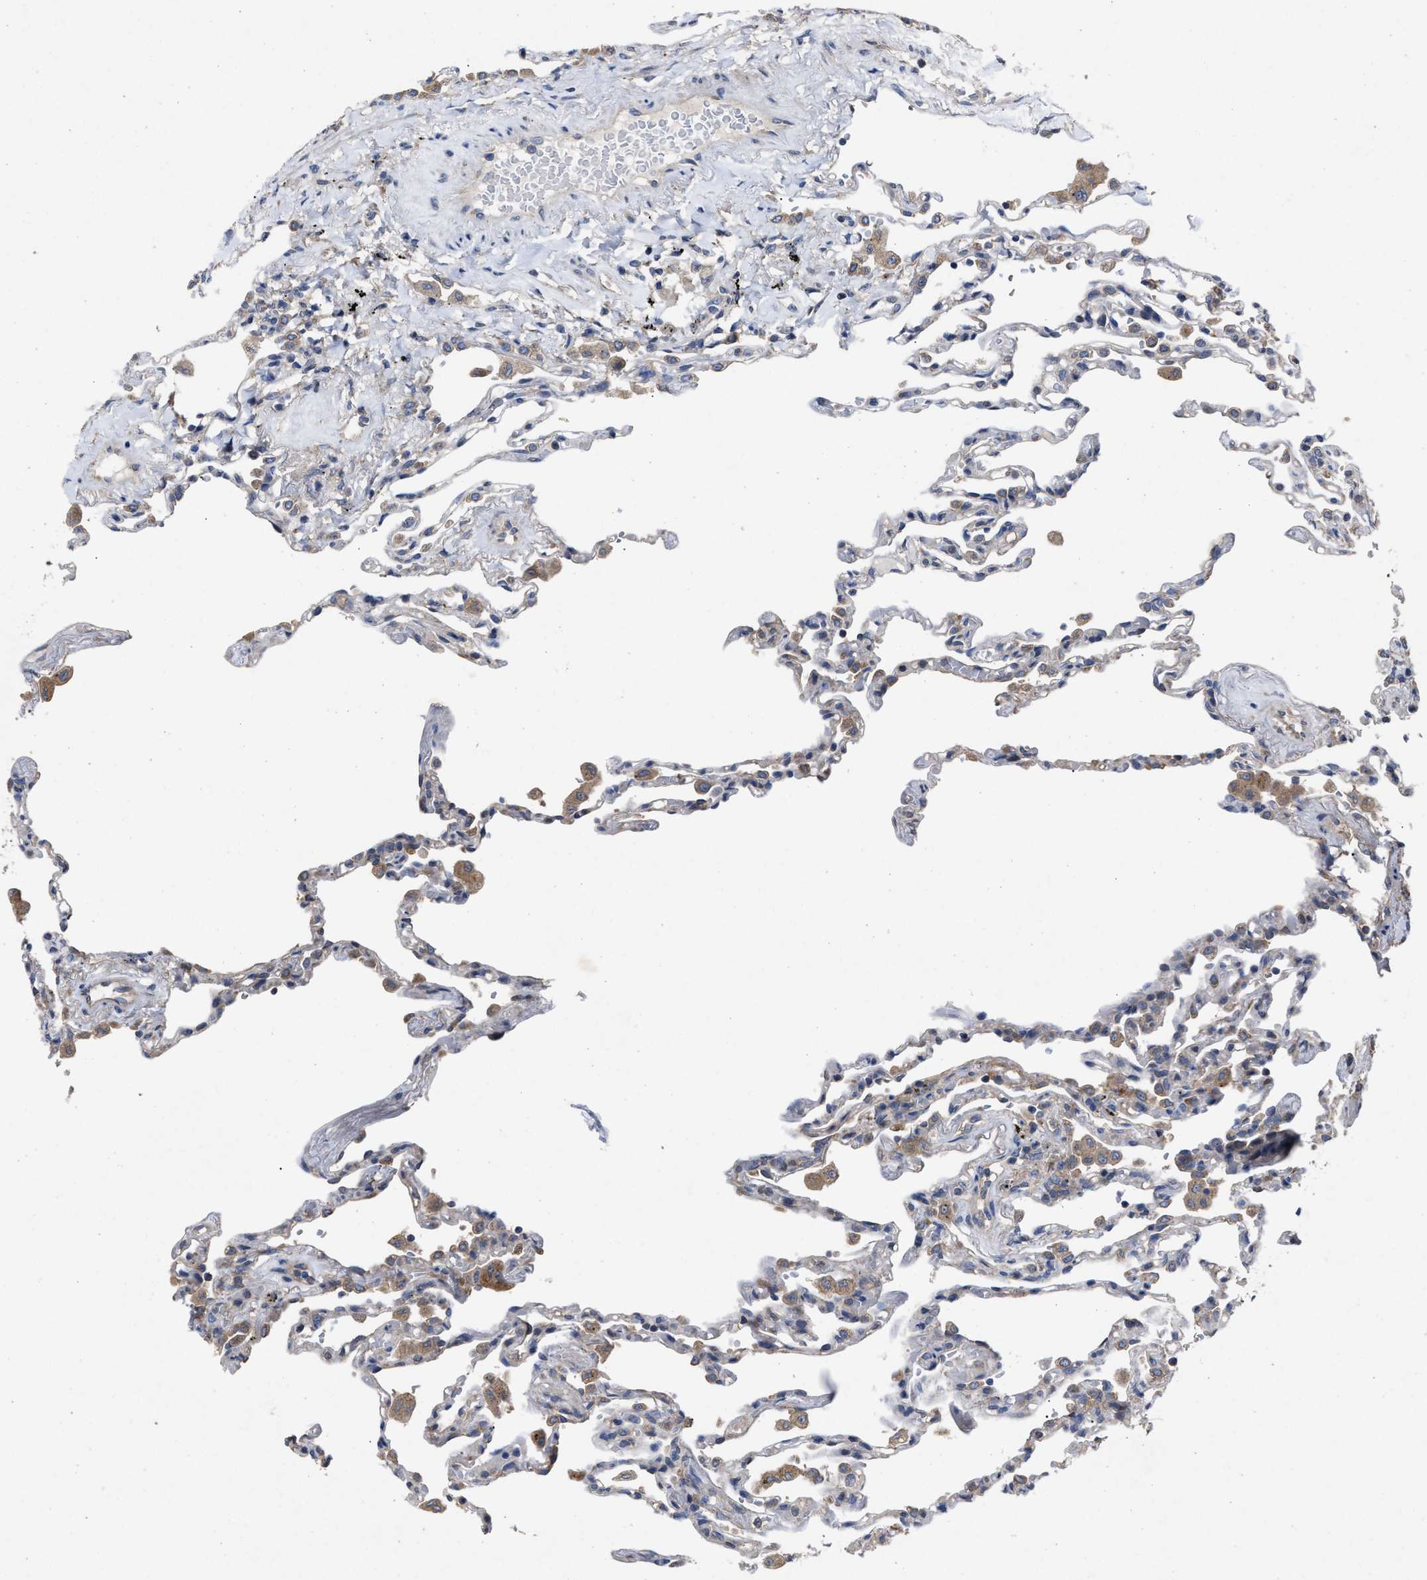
{"staining": {"intensity": "moderate", "quantity": "<25%", "location": "cytoplasmic/membranous"}, "tissue": "lung", "cell_type": "Alveolar cells", "image_type": "normal", "snomed": [{"axis": "morphology", "description": "Normal tissue, NOS"}, {"axis": "topography", "description": "Lung"}], "caption": "Immunohistochemistry (IHC) image of normal lung: lung stained using immunohistochemistry reveals low levels of moderate protein expression localized specifically in the cytoplasmic/membranous of alveolar cells, appearing as a cytoplasmic/membranous brown color.", "gene": "UPF1", "patient": {"sex": "male", "age": 59}}